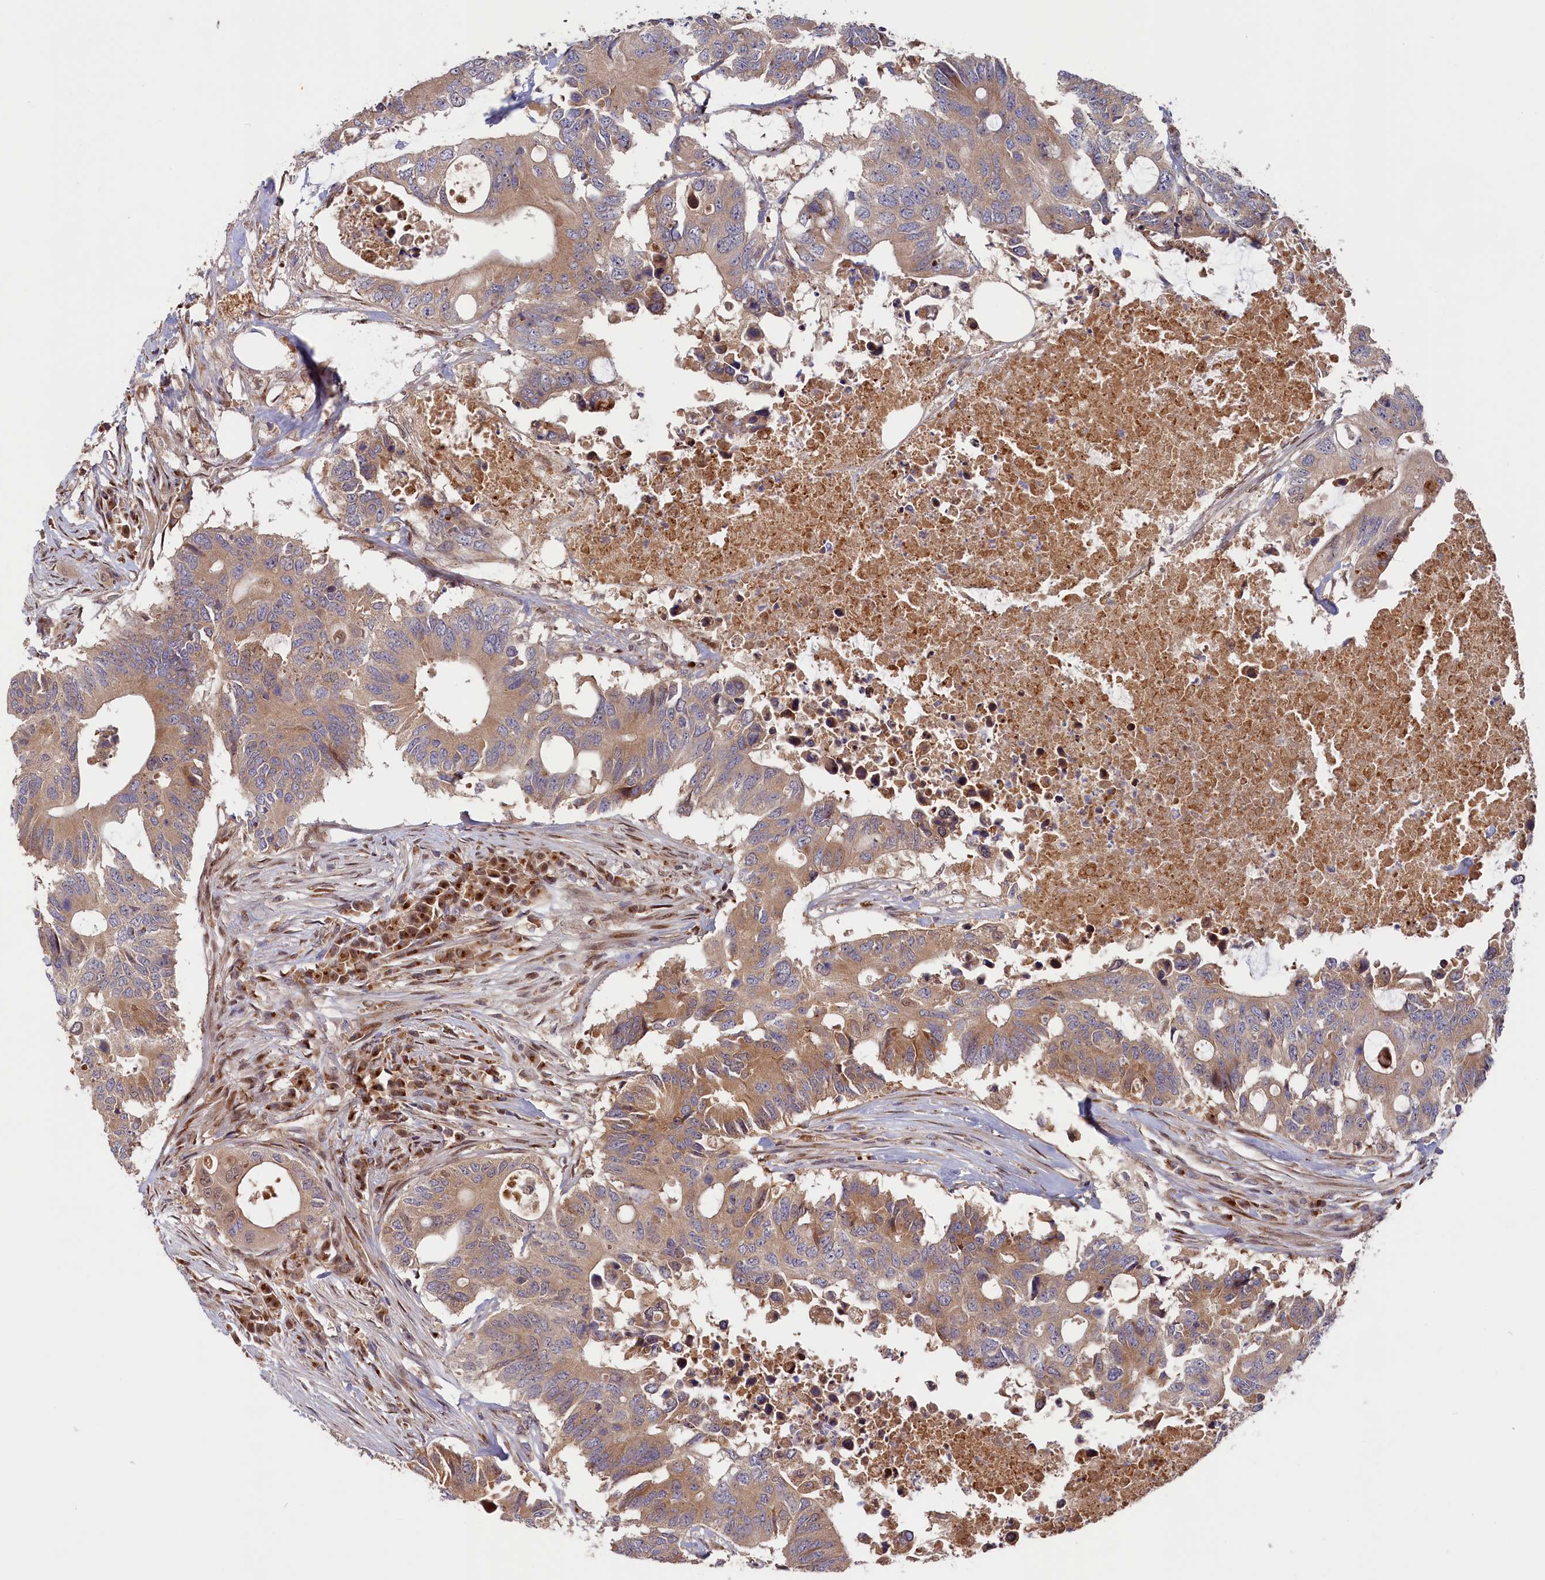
{"staining": {"intensity": "moderate", "quantity": ">75%", "location": "cytoplasmic/membranous"}, "tissue": "colorectal cancer", "cell_type": "Tumor cells", "image_type": "cancer", "snomed": [{"axis": "morphology", "description": "Adenocarcinoma, NOS"}, {"axis": "topography", "description": "Colon"}], "caption": "Moderate cytoplasmic/membranous protein positivity is appreciated in approximately >75% of tumor cells in colorectal adenocarcinoma.", "gene": "CHST12", "patient": {"sex": "male", "age": 71}}